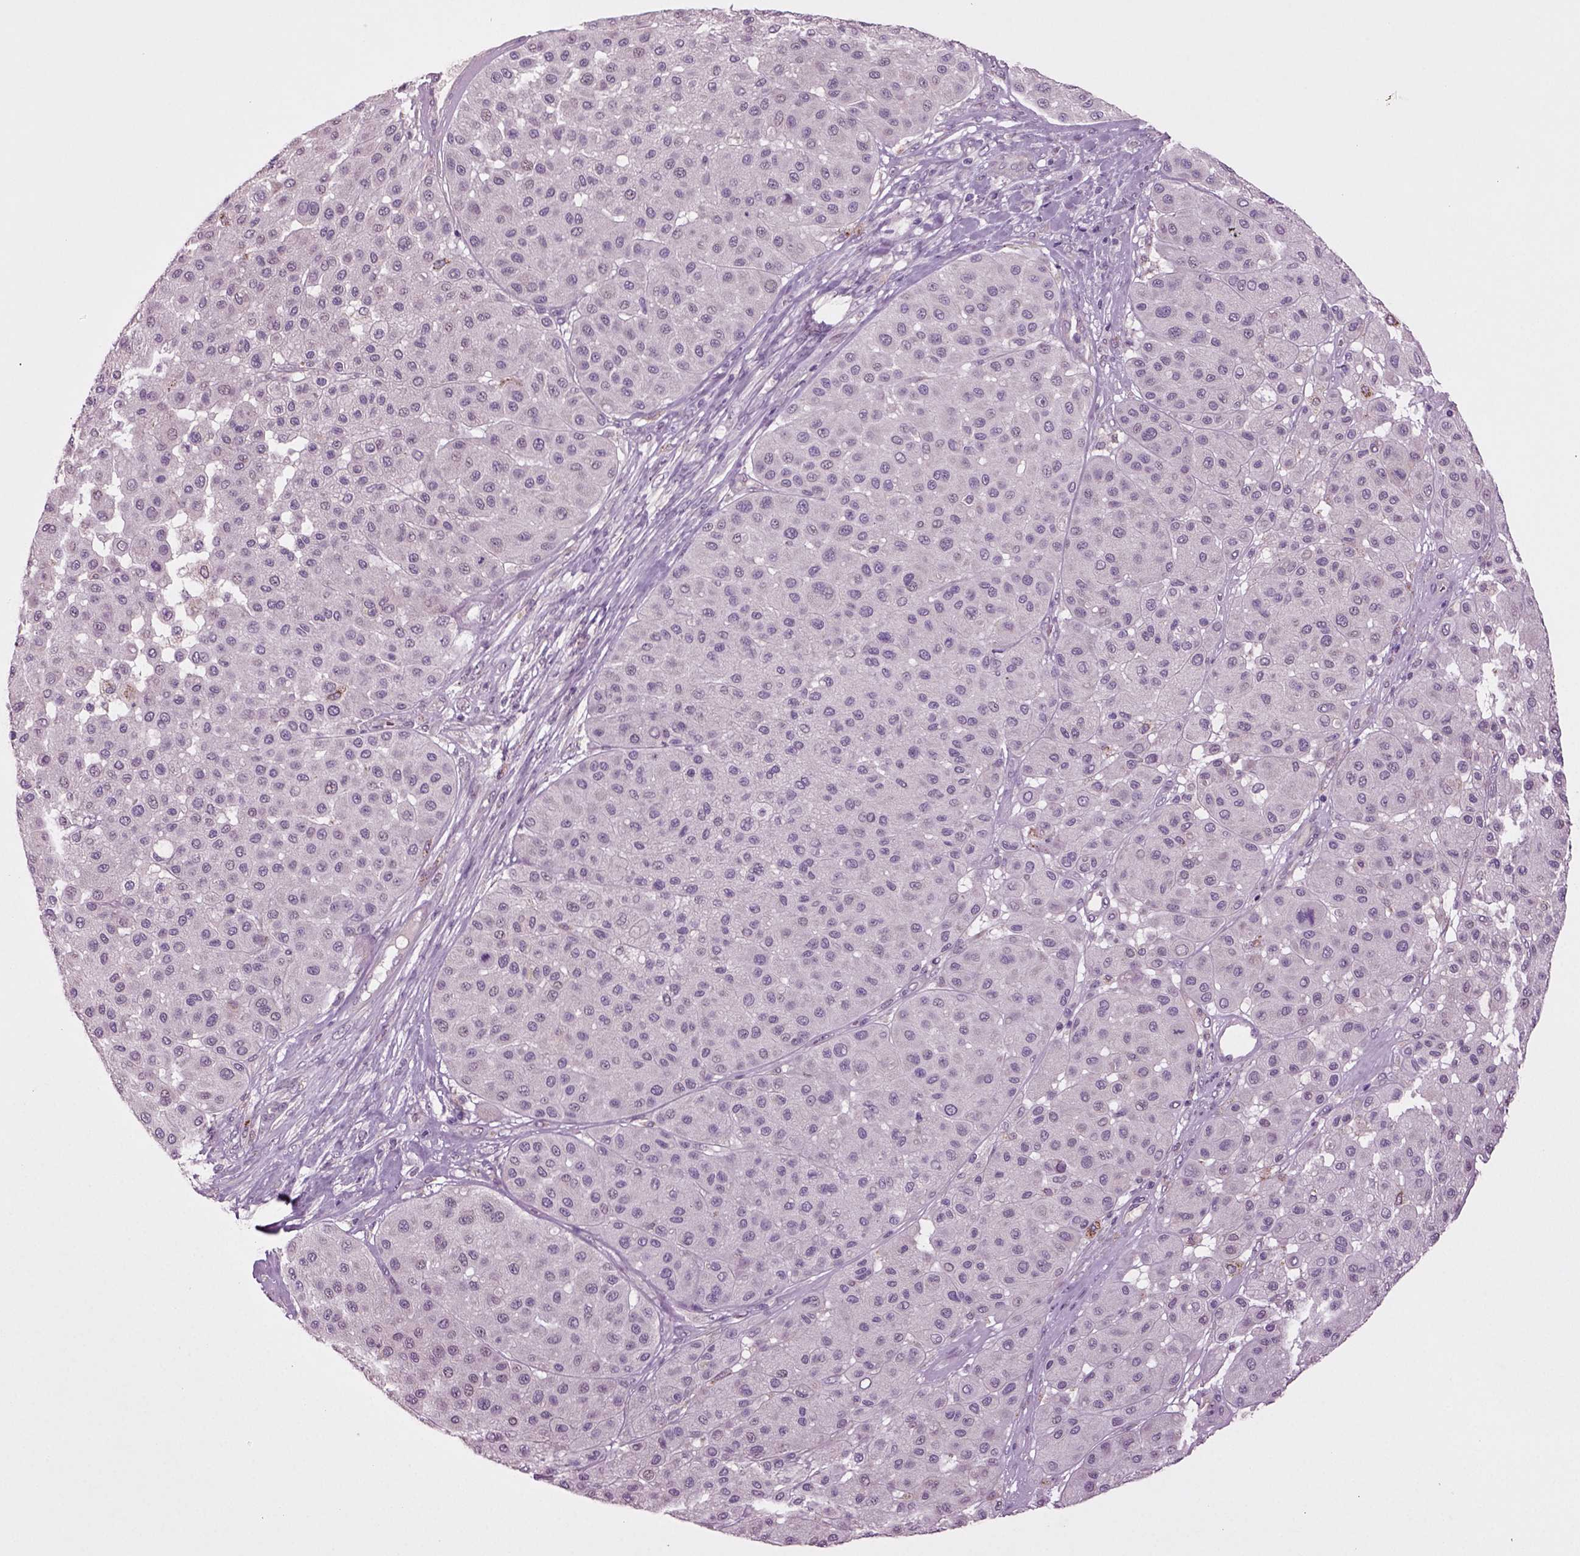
{"staining": {"intensity": "negative", "quantity": "none", "location": "none"}, "tissue": "melanoma", "cell_type": "Tumor cells", "image_type": "cancer", "snomed": [{"axis": "morphology", "description": "Malignant melanoma, Metastatic site"}, {"axis": "topography", "description": "Smooth muscle"}], "caption": "This is a histopathology image of IHC staining of melanoma, which shows no staining in tumor cells. (DAB (3,3'-diaminobenzidine) IHC, high magnification).", "gene": "SLC17A6", "patient": {"sex": "male", "age": 41}}